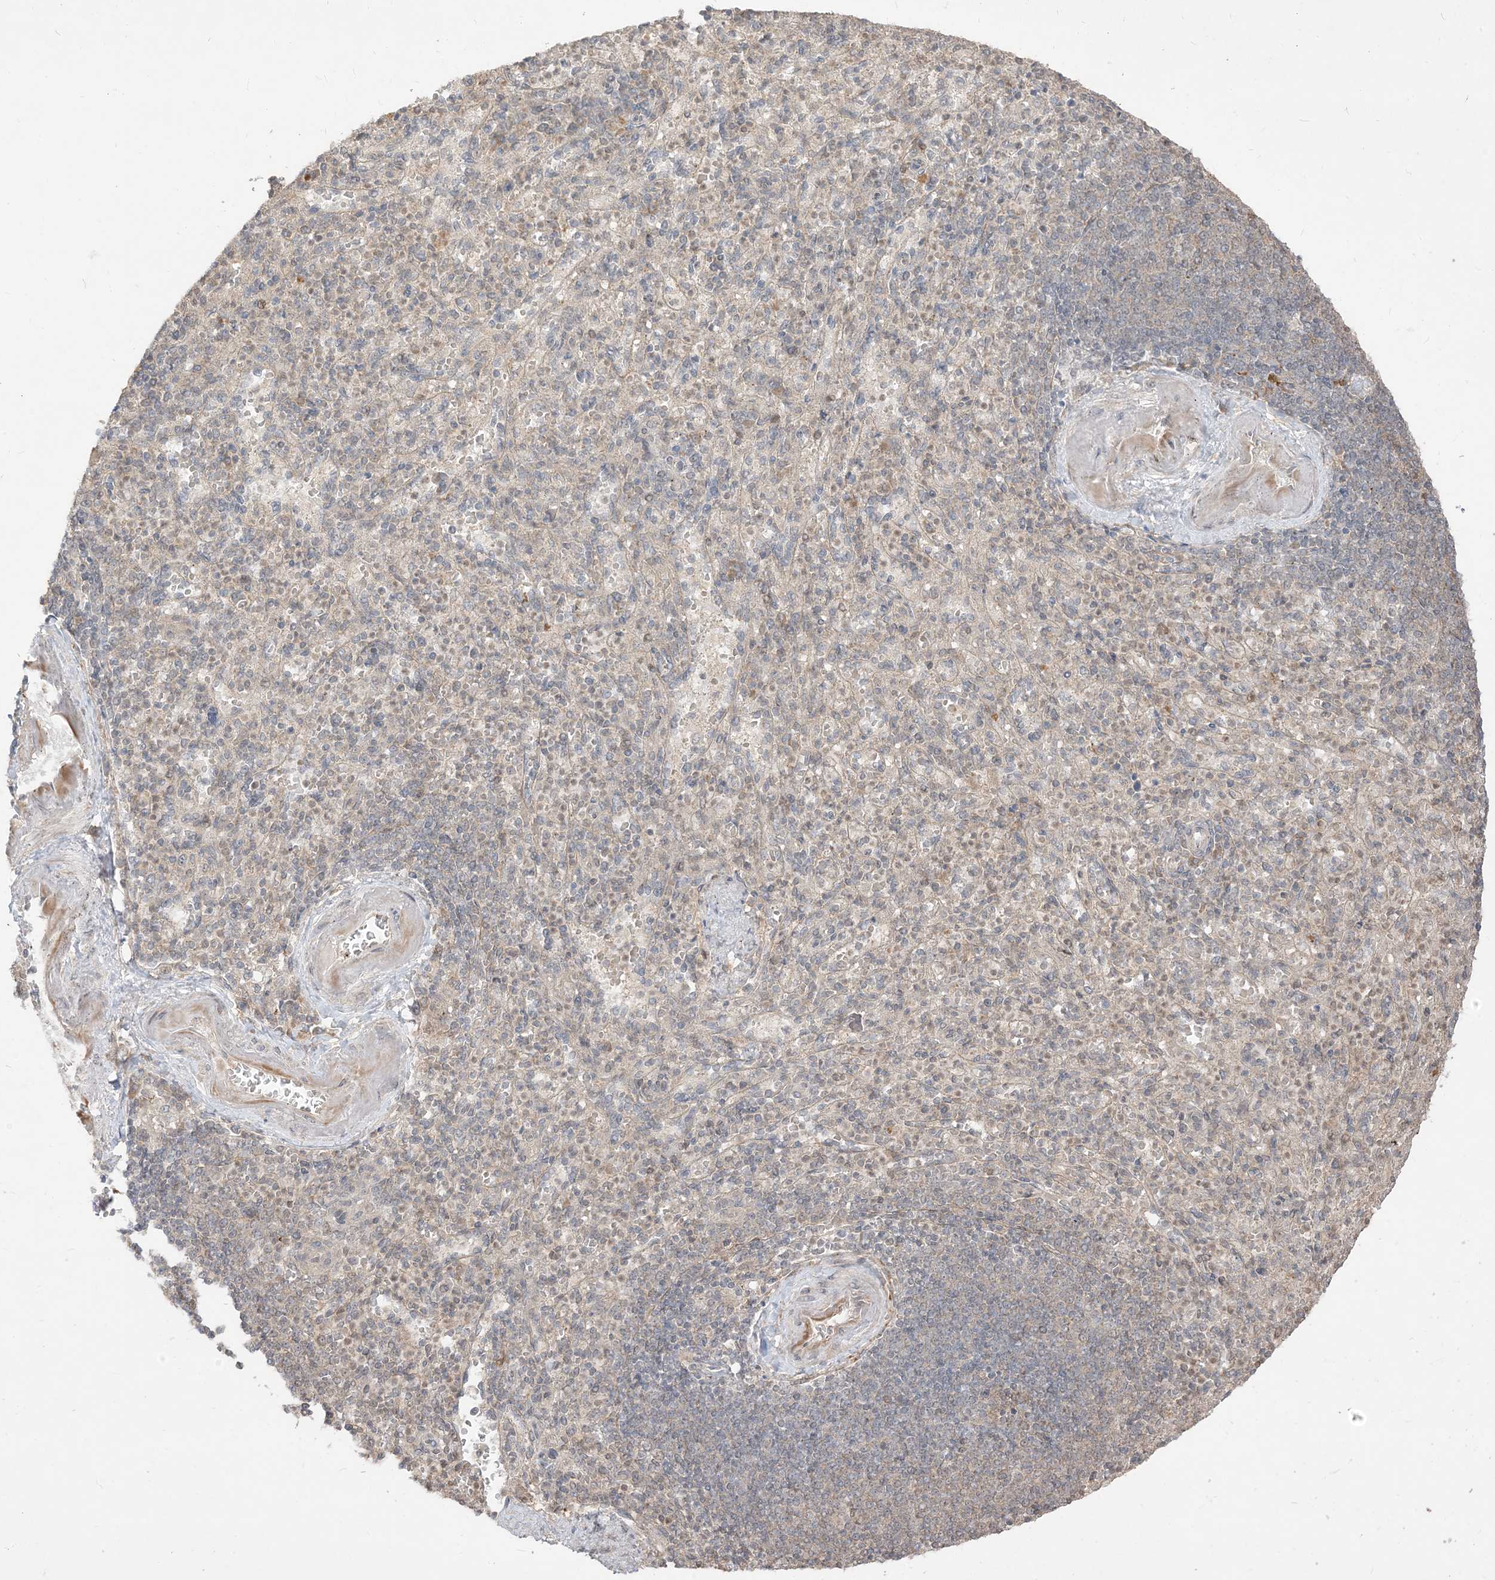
{"staining": {"intensity": "weak", "quantity": "<25%", "location": "cytoplasmic/membranous"}, "tissue": "spleen", "cell_type": "Cells in red pulp", "image_type": "normal", "snomed": [{"axis": "morphology", "description": "Normal tissue, NOS"}, {"axis": "topography", "description": "Spleen"}], "caption": "Benign spleen was stained to show a protein in brown. There is no significant positivity in cells in red pulp. The staining is performed using DAB brown chromogen with nuclei counter-stained in using hematoxylin.", "gene": "TBCC", "patient": {"sex": "female", "age": 74}}